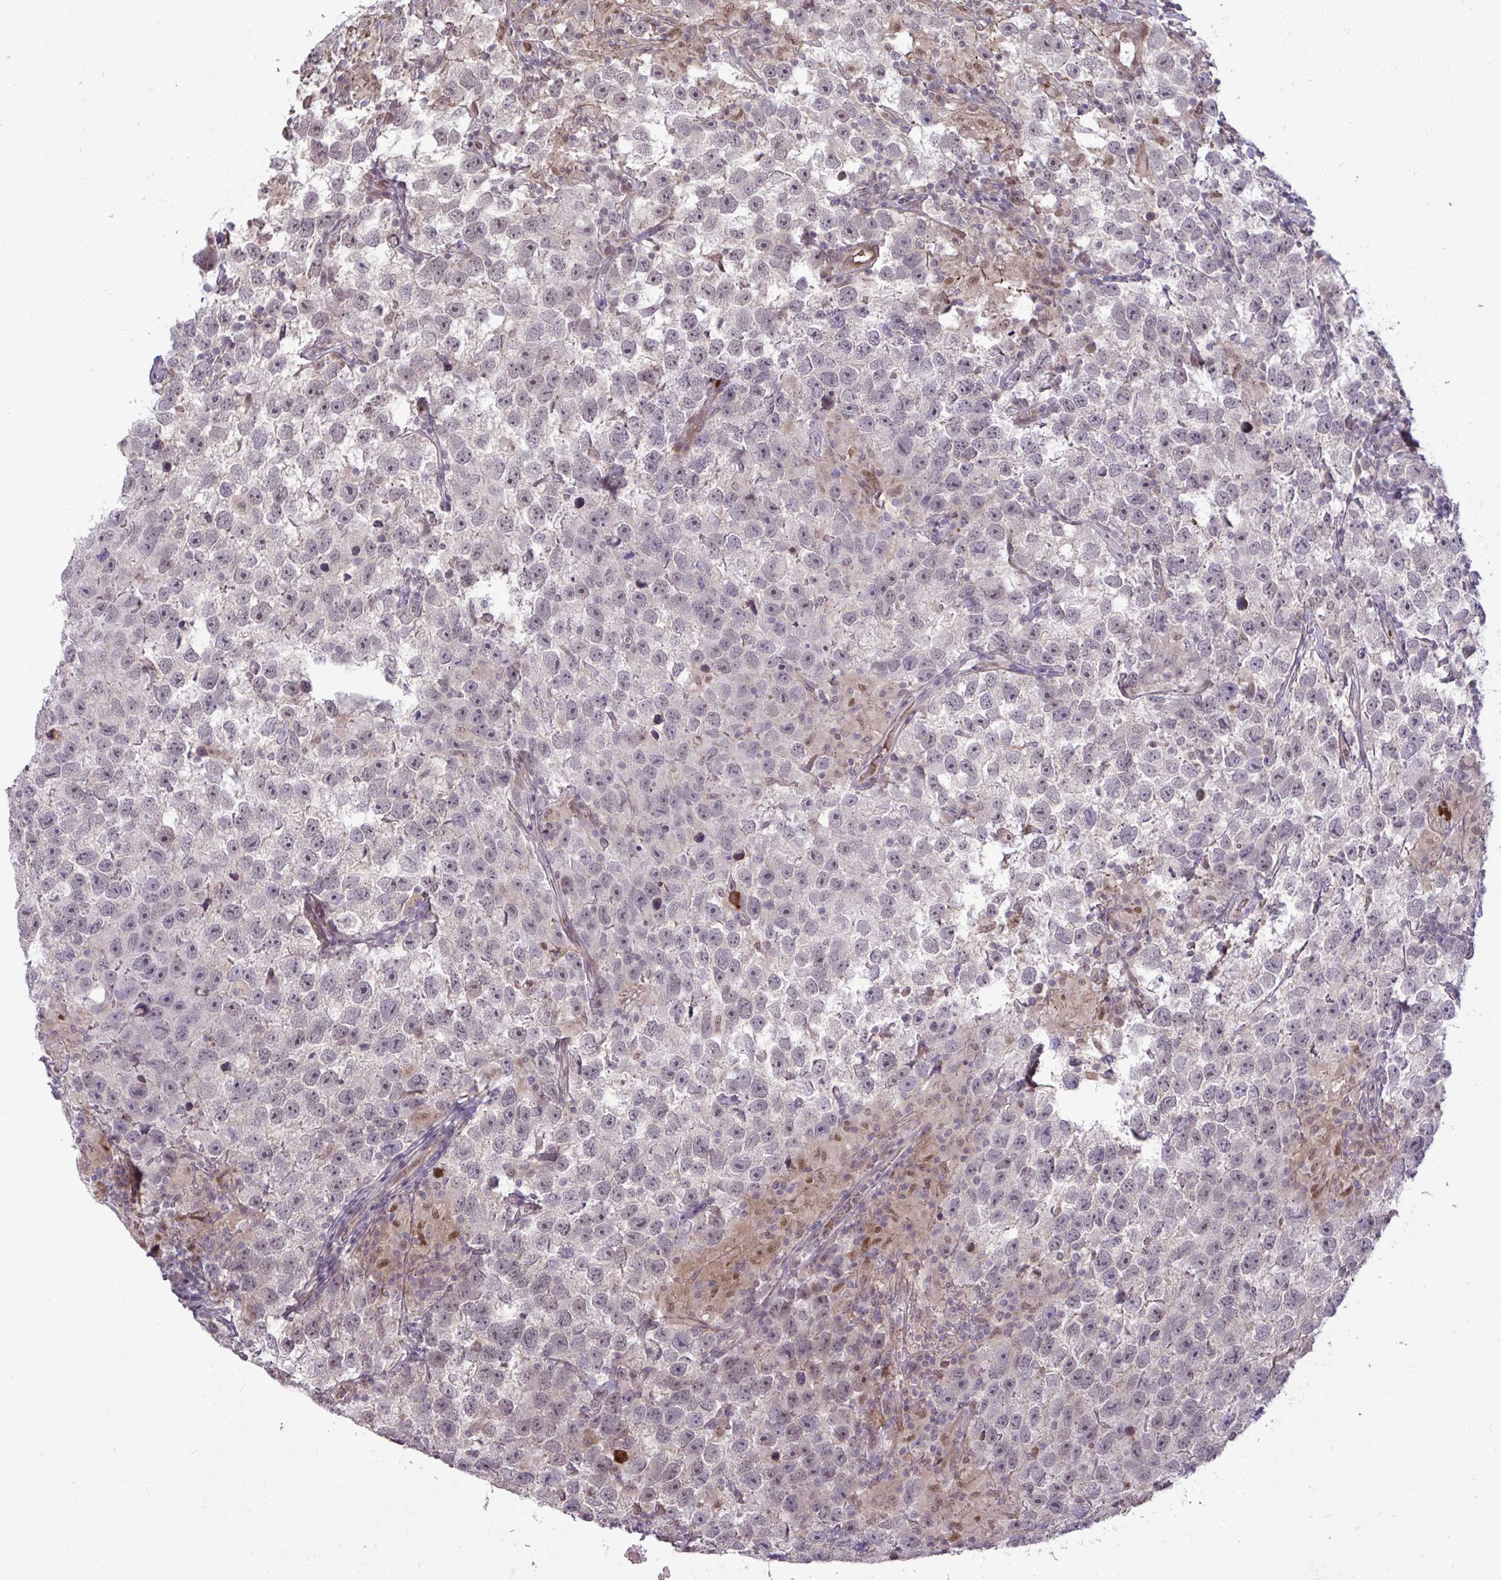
{"staining": {"intensity": "weak", "quantity": "25%-75%", "location": "nuclear"}, "tissue": "testis cancer", "cell_type": "Tumor cells", "image_type": "cancer", "snomed": [{"axis": "morphology", "description": "Seminoma, NOS"}, {"axis": "topography", "description": "Testis"}], "caption": "Tumor cells exhibit low levels of weak nuclear staining in approximately 25%-75% of cells in human seminoma (testis).", "gene": "ZSCAN9", "patient": {"sex": "male", "age": 26}}